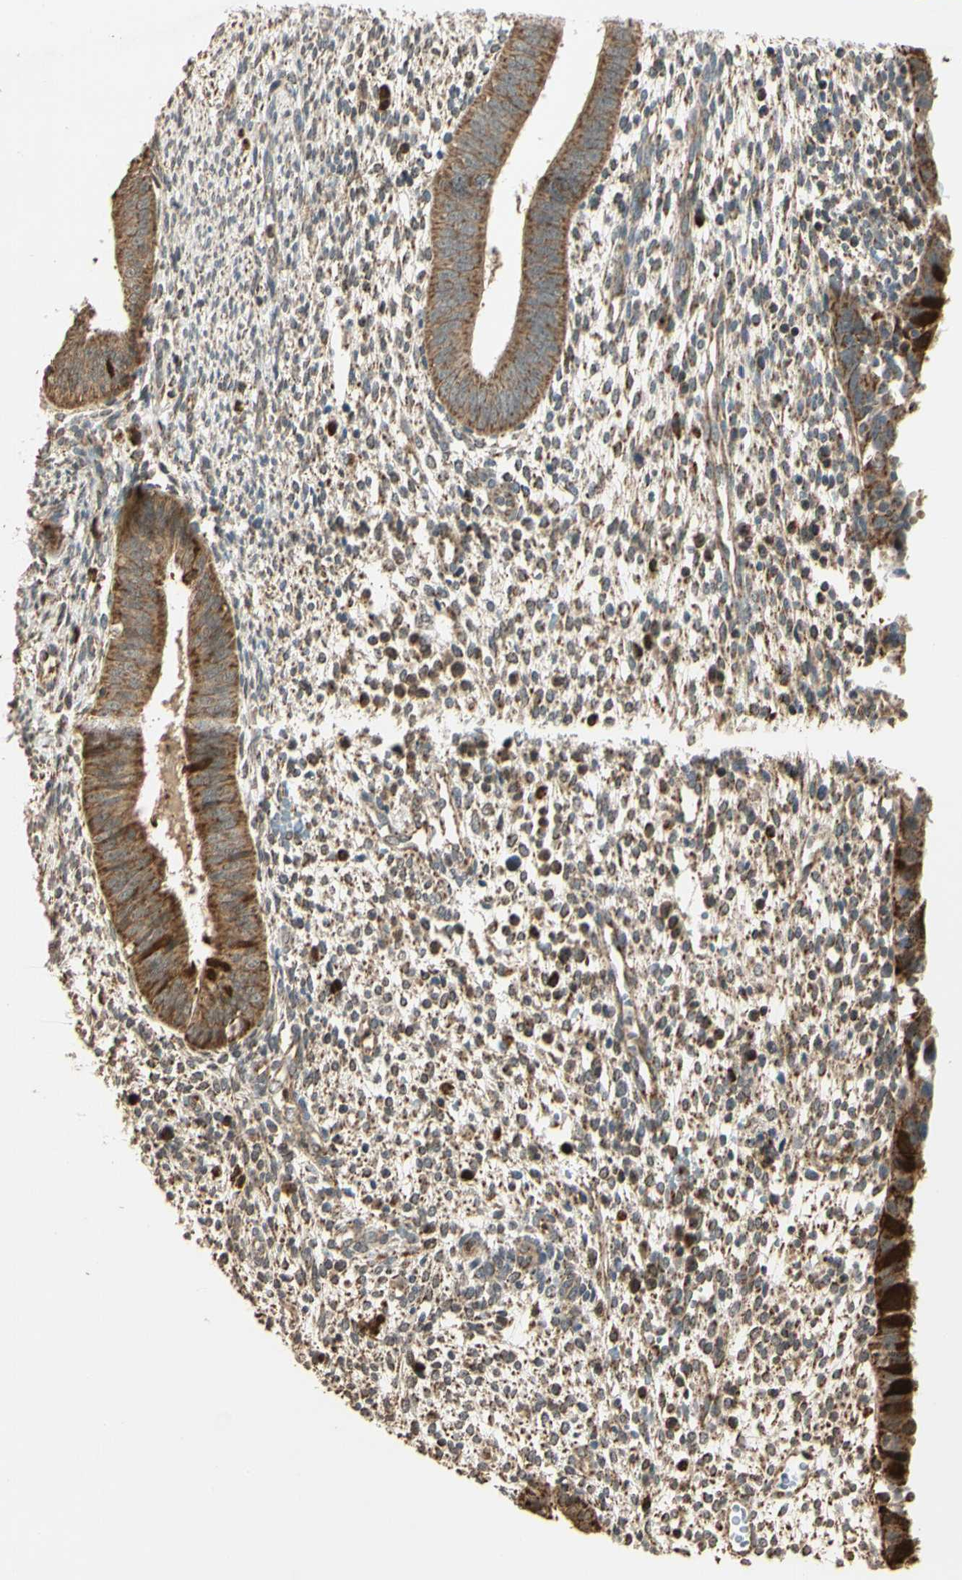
{"staining": {"intensity": "moderate", "quantity": ">75%", "location": "cytoplasmic/membranous"}, "tissue": "endometrium", "cell_type": "Cells in endometrial stroma", "image_type": "normal", "snomed": [{"axis": "morphology", "description": "Normal tissue, NOS"}, {"axis": "topography", "description": "Endometrium"}], "caption": "An immunohistochemistry photomicrograph of benign tissue is shown. Protein staining in brown highlights moderate cytoplasmic/membranous positivity in endometrium within cells in endometrial stroma.", "gene": "PRDX5", "patient": {"sex": "female", "age": 35}}